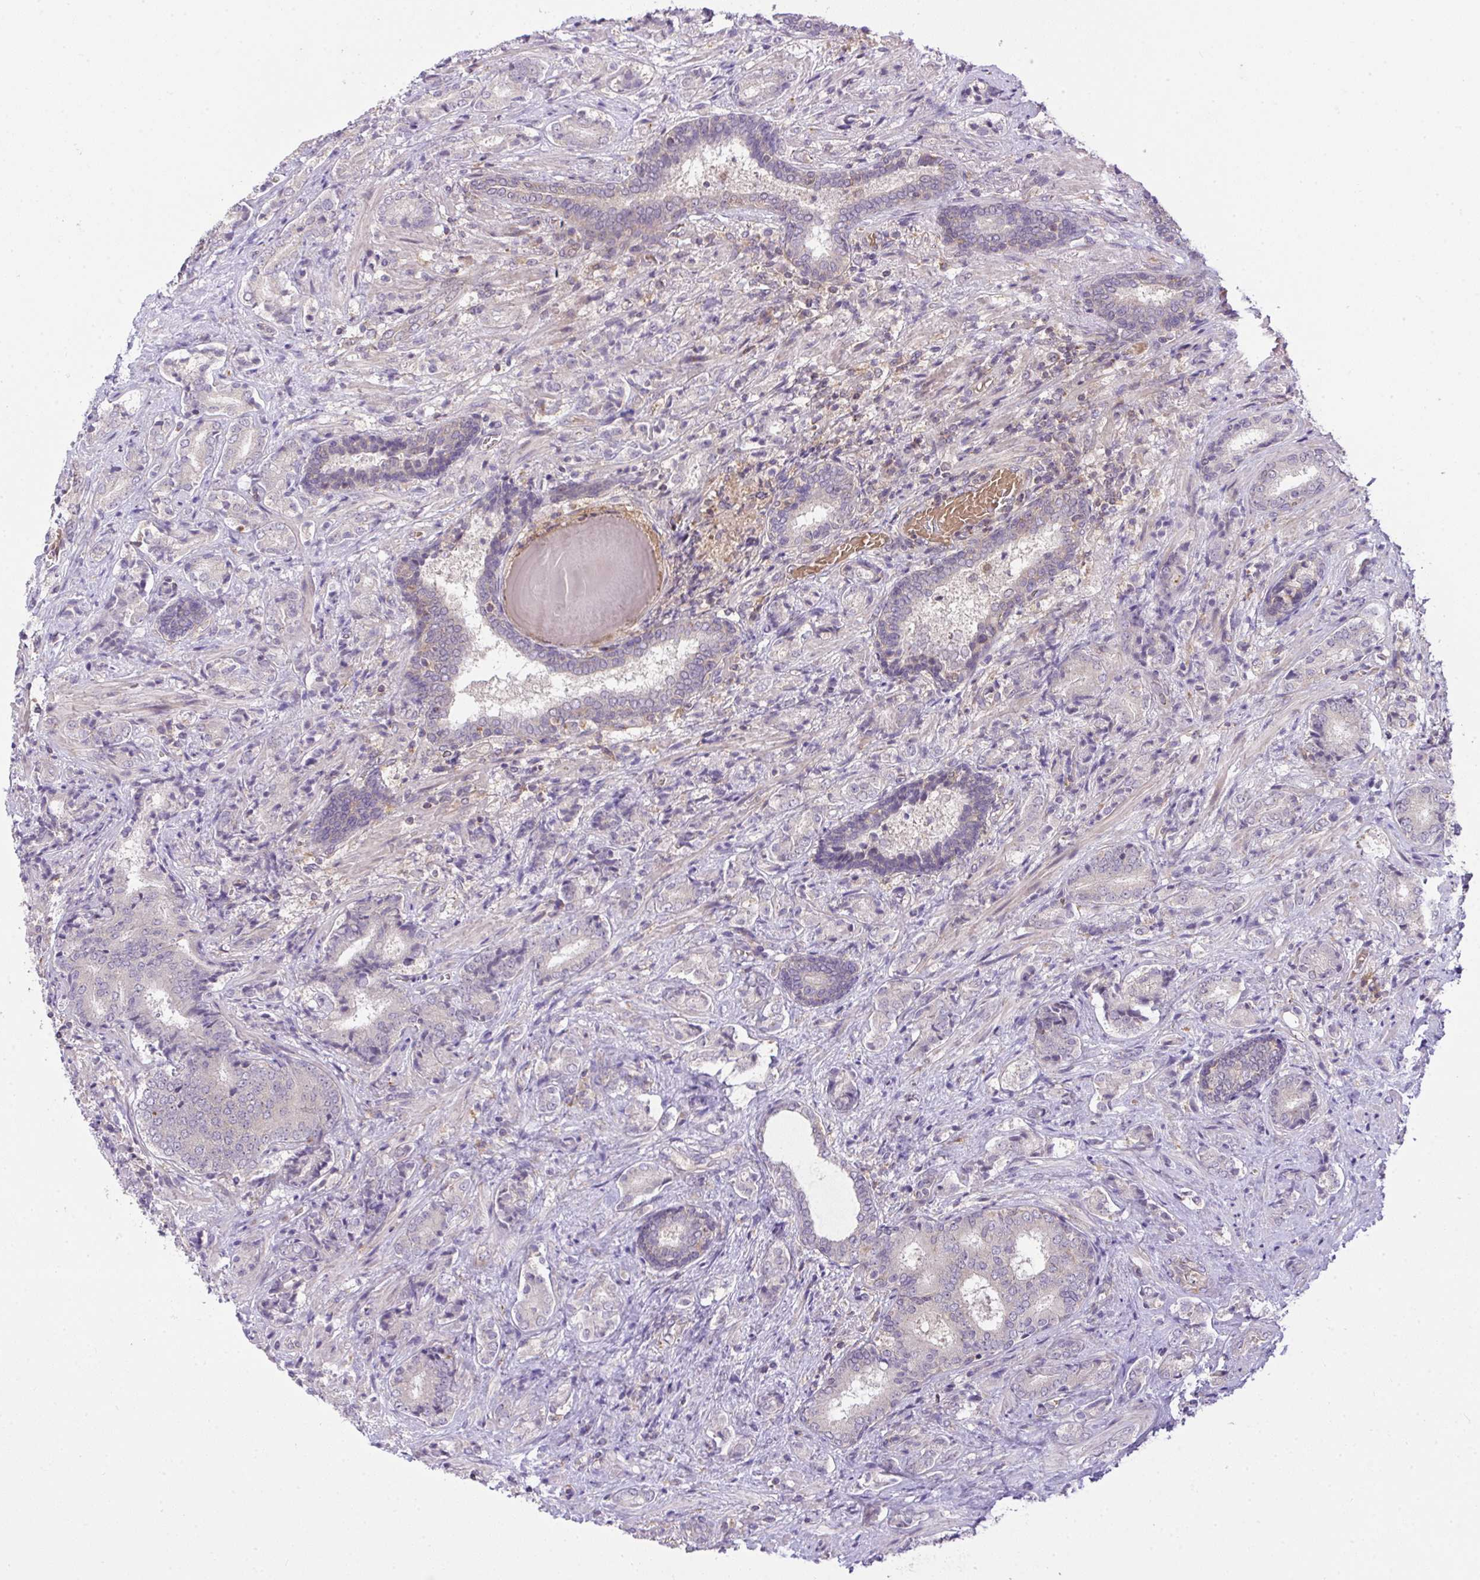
{"staining": {"intensity": "negative", "quantity": "none", "location": "none"}, "tissue": "prostate cancer", "cell_type": "Tumor cells", "image_type": "cancer", "snomed": [{"axis": "morphology", "description": "Adenocarcinoma, High grade"}, {"axis": "topography", "description": "Prostate"}], "caption": "Human high-grade adenocarcinoma (prostate) stained for a protein using immunohistochemistry displays no staining in tumor cells.", "gene": "SLC9A6", "patient": {"sex": "male", "age": 62}}